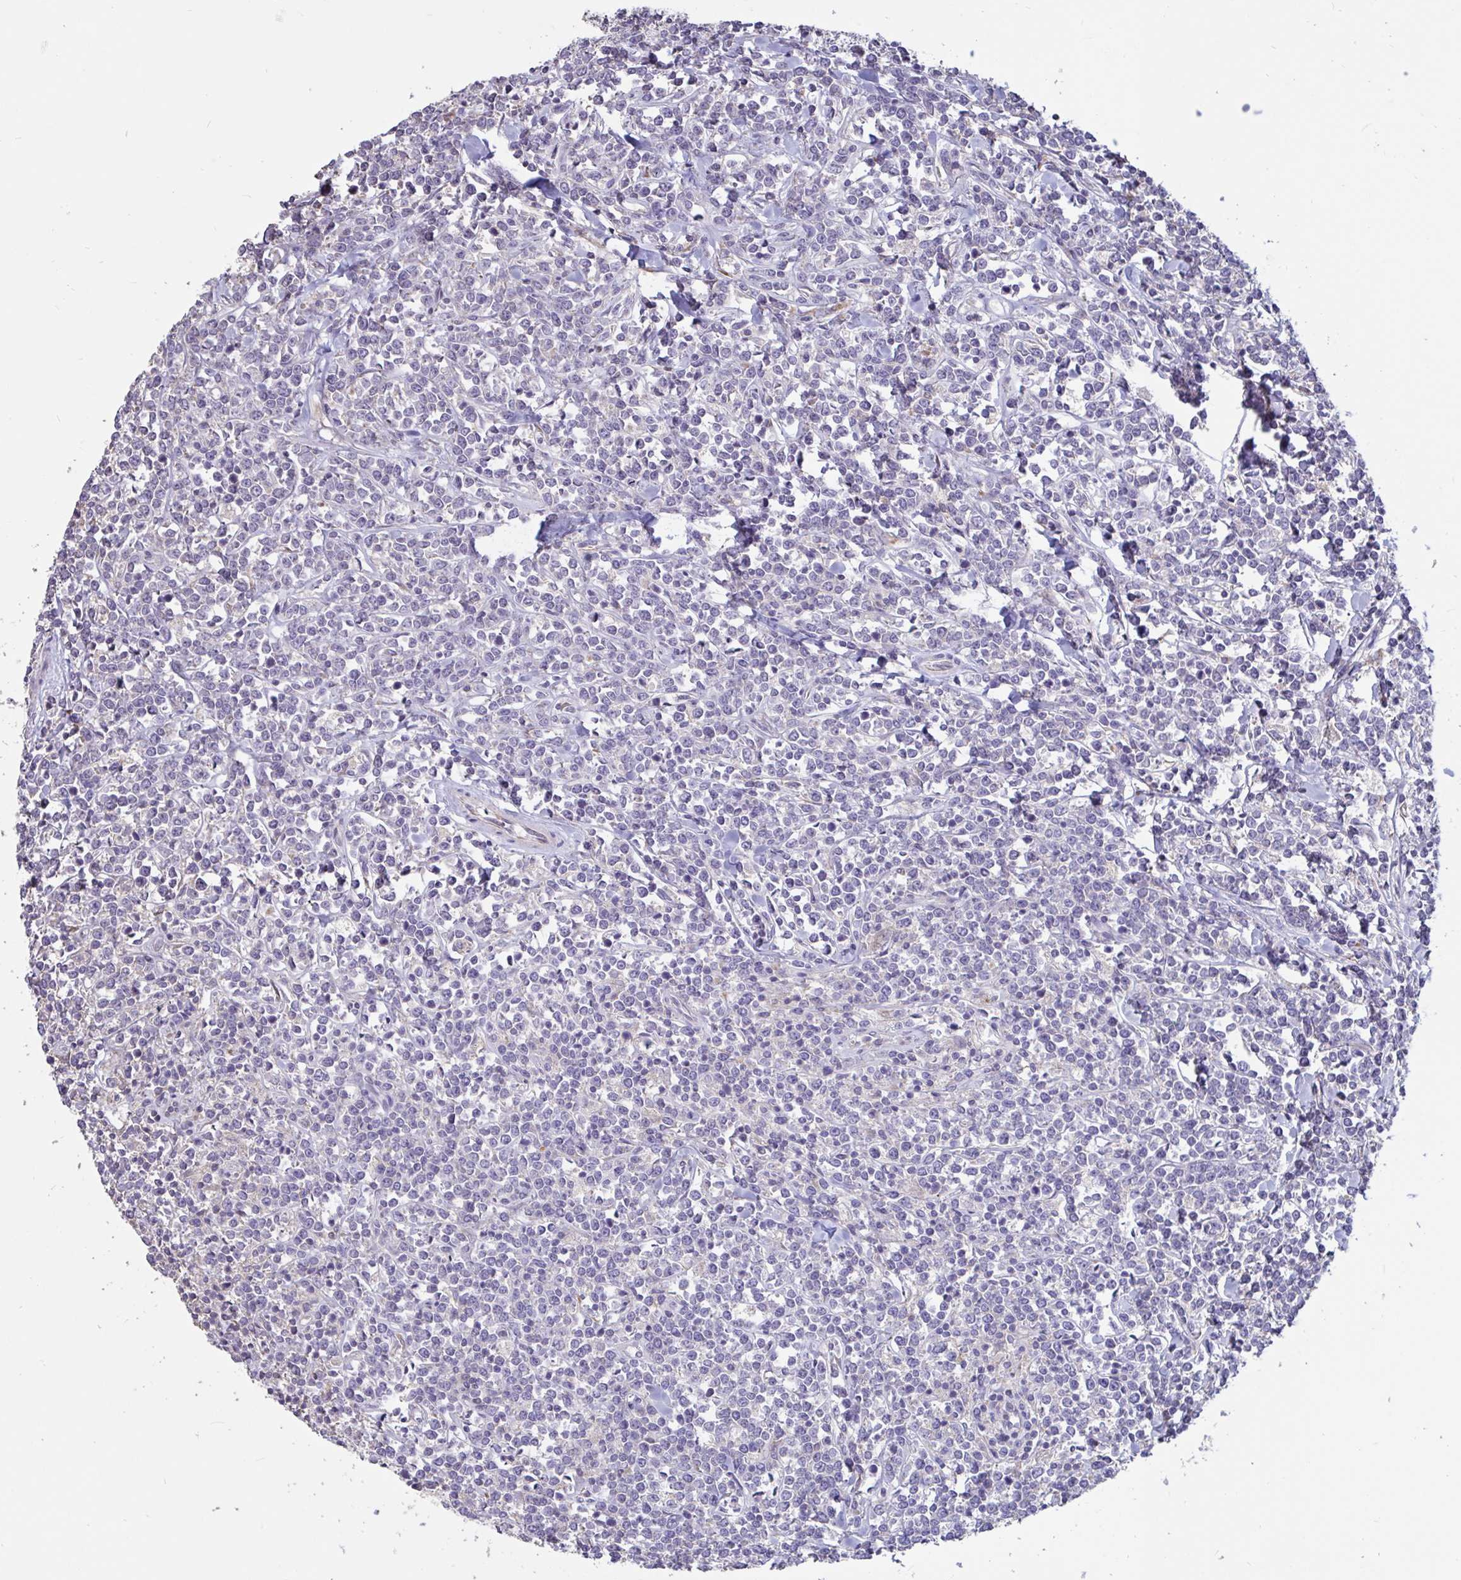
{"staining": {"intensity": "negative", "quantity": "none", "location": "none"}, "tissue": "lymphoma", "cell_type": "Tumor cells", "image_type": "cancer", "snomed": [{"axis": "morphology", "description": "Malignant lymphoma, non-Hodgkin's type, High grade"}, {"axis": "topography", "description": "Small intestine"}, {"axis": "topography", "description": "Colon"}], "caption": "The micrograph displays no significant expression in tumor cells of malignant lymphoma, non-Hodgkin's type (high-grade). (DAB immunohistochemistry (IHC) visualized using brightfield microscopy, high magnification).", "gene": "DDX39A", "patient": {"sex": "male", "age": 8}}